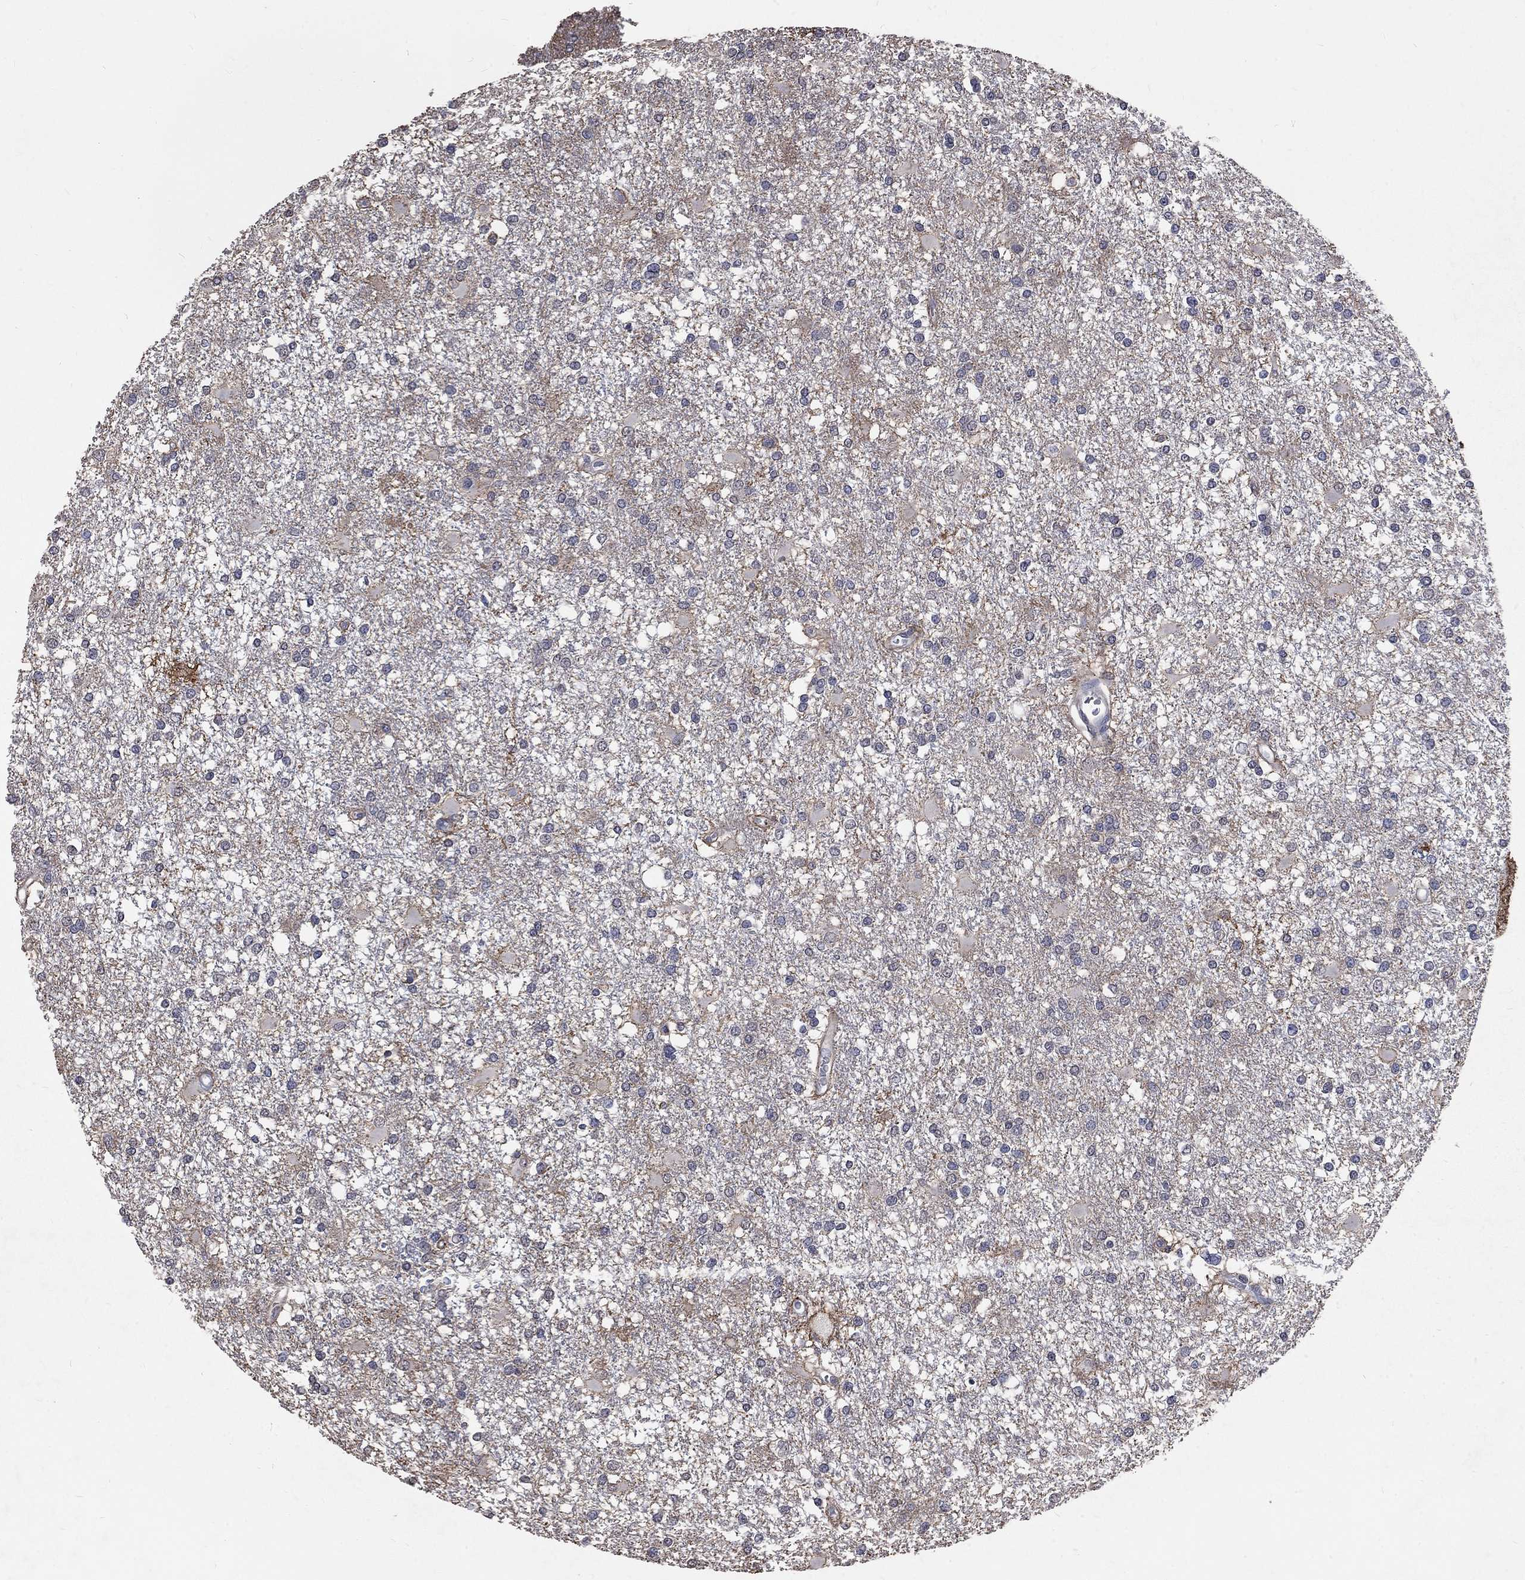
{"staining": {"intensity": "negative", "quantity": "none", "location": "none"}, "tissue": "glioma", "cell_type": "Tumor cells", "image_type": "cancer", "snomed": [{"axis": "morphology", "description": "Glioma, malignant, High grade"}, {"axis": "topography", "description": "Cerebral cortex"}], "caption": "Micrograph shows no significant protein positivity in tumor cells of high-grade glioma (malignant).", "gene": "CHST5", "patient": {"sex": "male", "age": 79}}